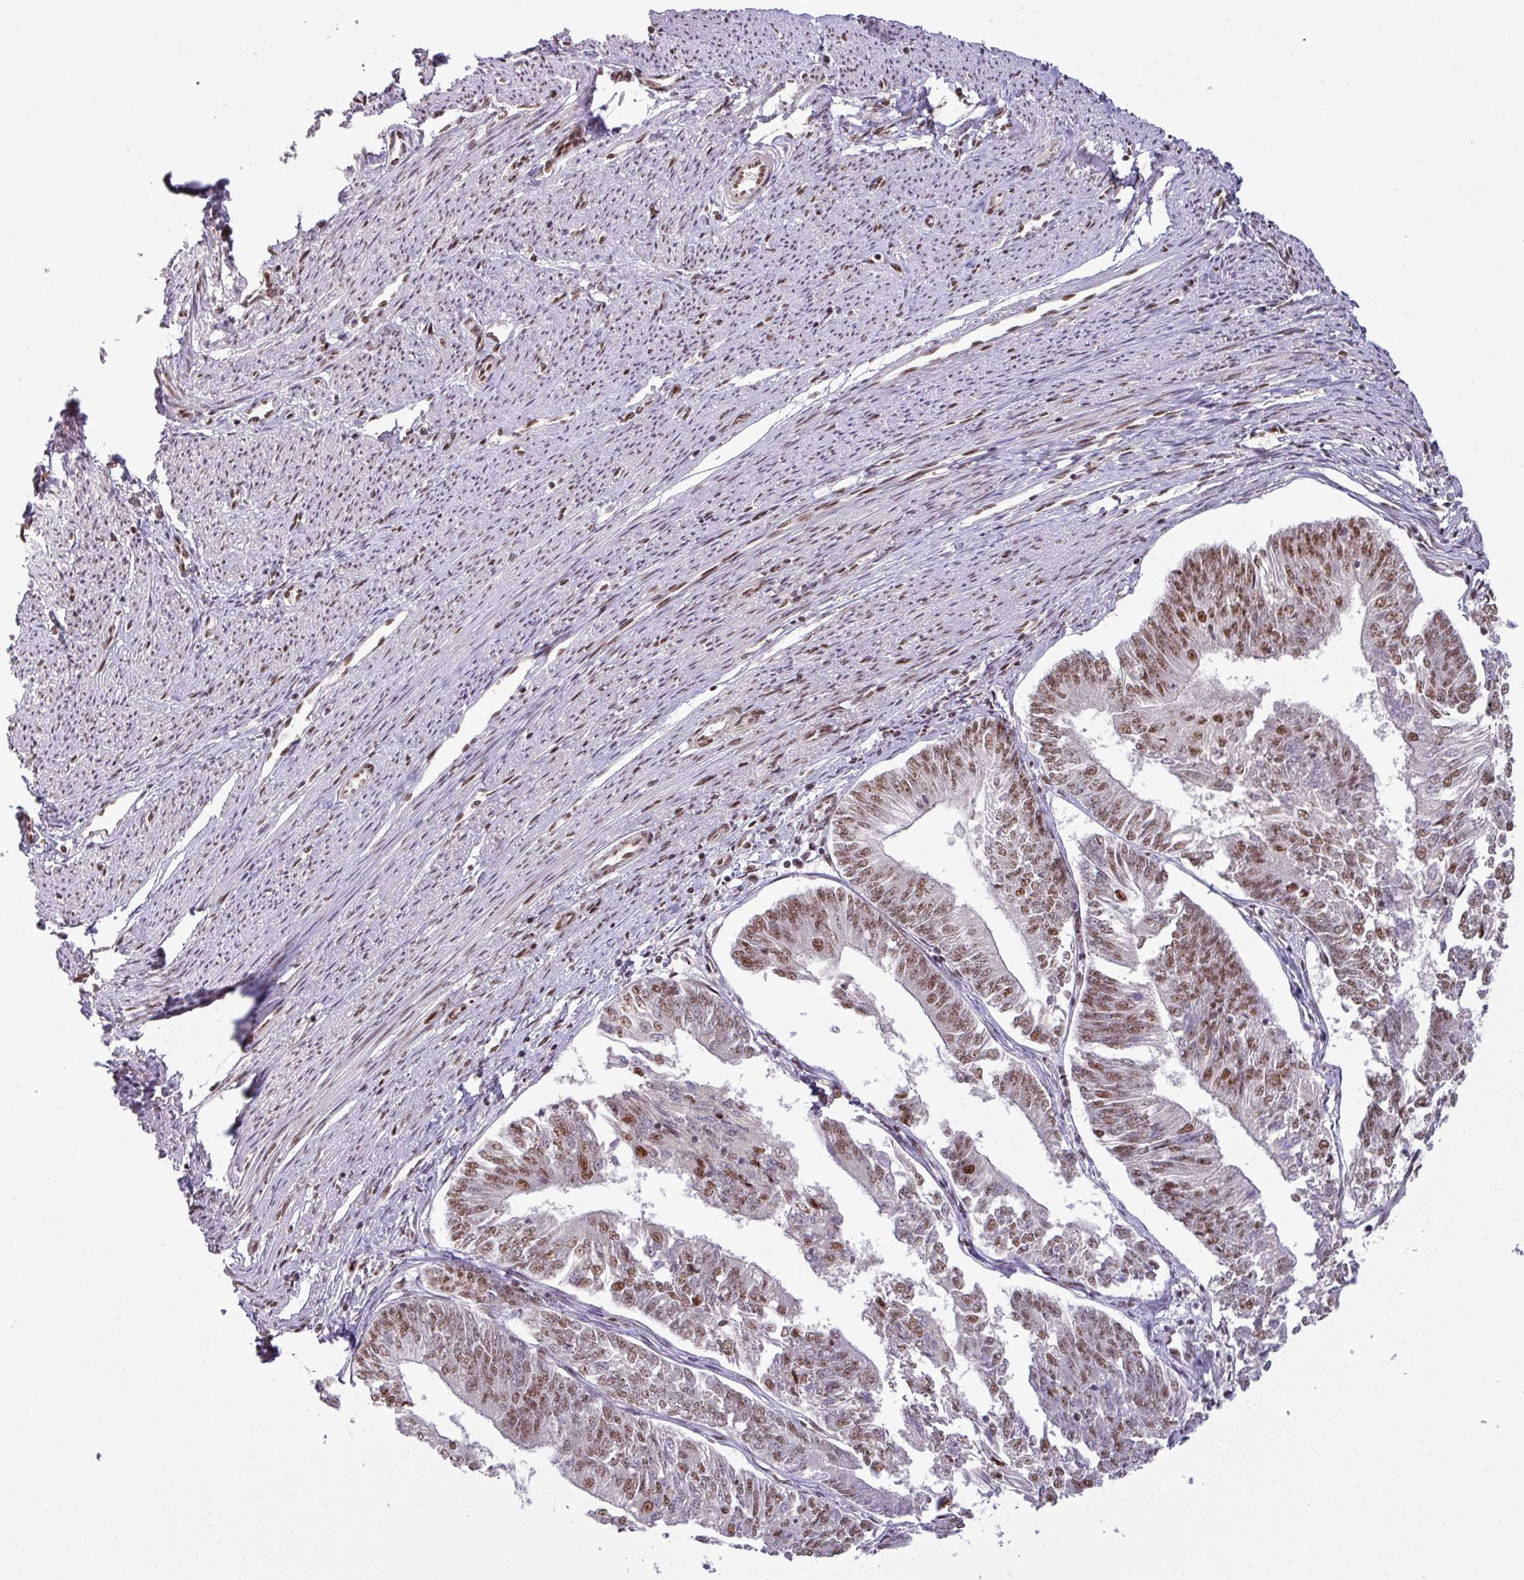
{"staining": {"intensity": "moderate", "quantity": "25%-75%", "location": "nuclear"}, "tissue": "endometrial cancer", "cell_type": "Tumor cells", "image_type": "cancer", "snomed": [{"axis": "morphology", "description": "Adenocarcinoma, NOS"}, {"axis": "topography", "description": "Endometrium"}], "caption": "Endometrial cancer (adenocarcinoma) was stained to show a protein in brown. There is medium levels of moderate nuclear positivity in about 25%-75% of tumor cells. Nuclei are stained in blue.", "gene": "PTPN20", "patient": {"sex": "female", "age": 58}}